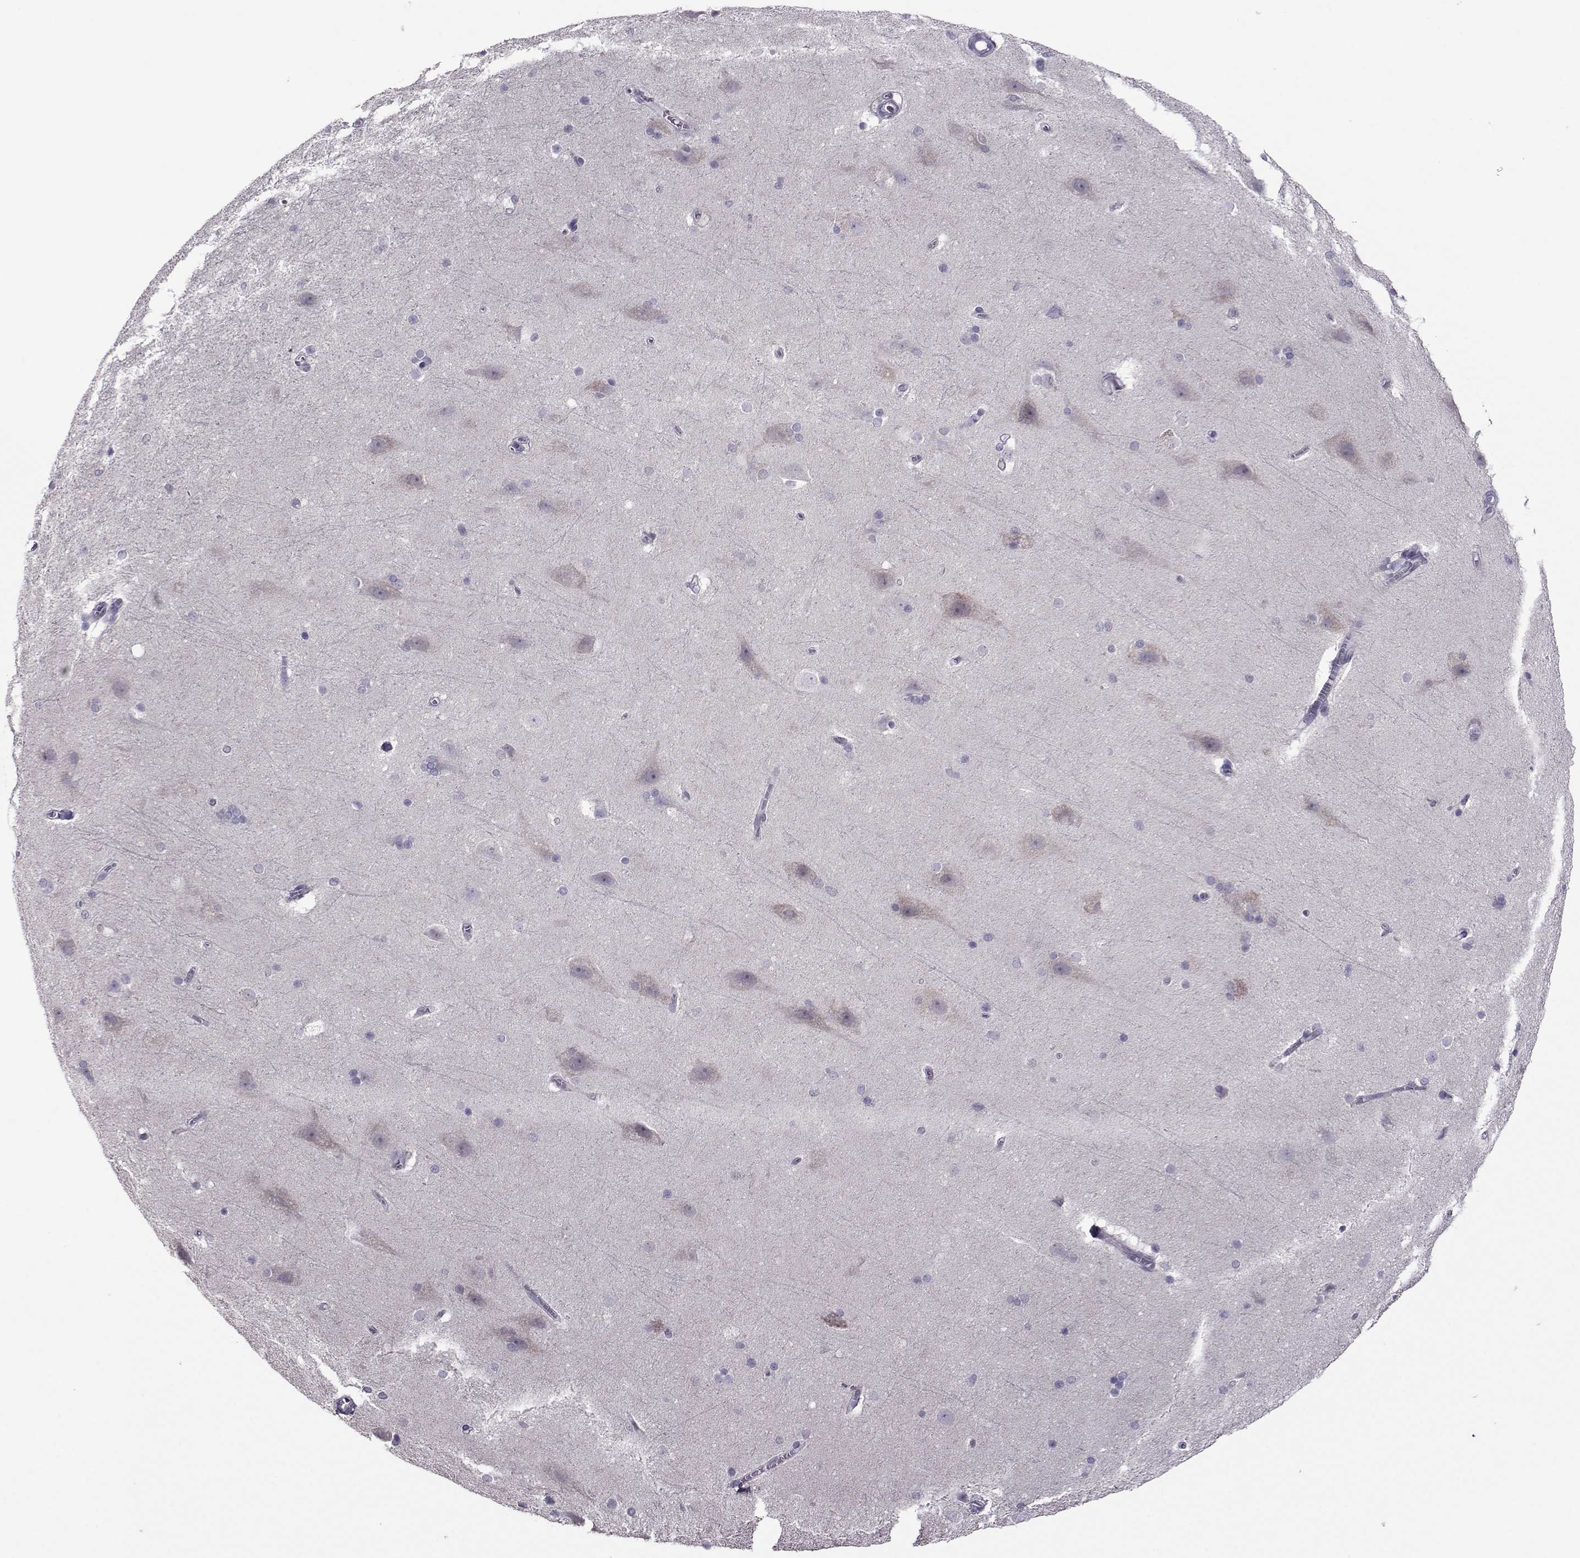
{"staining": {"intensity": "negative", "quantity": "none", "location": "none"}, "tissue": "hippocampus", "cell_type": "Glial cells", "image_type": "normal", "snomed": [{"axis": "morphology", "description": "Normal tissue, NOS"}, {"axis": "topography", "description": "Cerebral cortex"}, {"axis": "topography", "description": "Hippocampus"}], "caption": "Image shows no significant protein positivity in glial cells of unremarkable hippocampus. (DAB immunohistochemistry (IHC), high magnification).", "gene": "DDX20", "patient": {"sex": "female", "age": 19}}